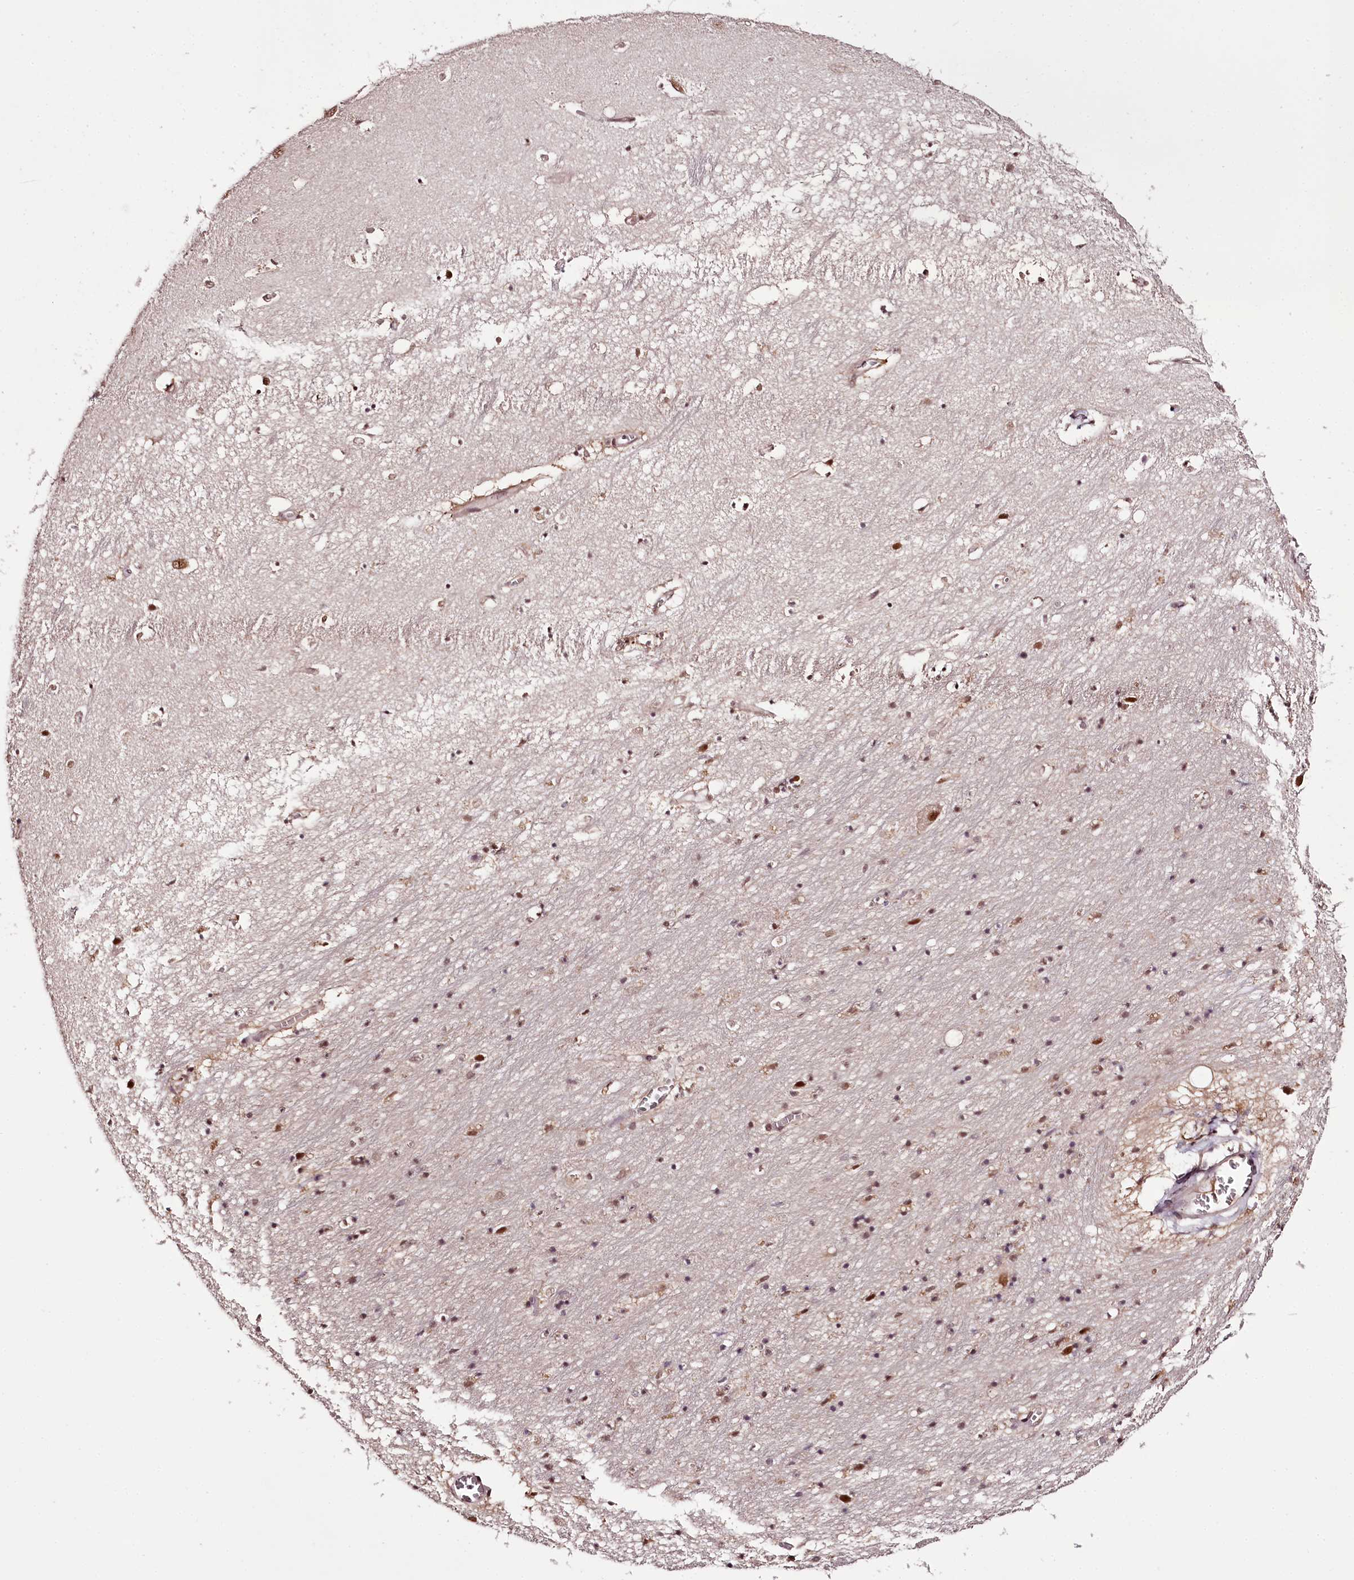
{"staining": {"intensity": "strong", "quantity": "<25%", "location": "nuclear"}, "tissue": "hippocampus", "cell_type": "Glial cells", "image_type": "normal", "snomed": [{"axis": "morphology", "description": "Normal tissue, NOS"}, {"axis": "topography", "description": "Hippocampus"}], "caption": "Hippocampus stained with a brown dye exhibits strong nuclear positive expression in approximately <25% of glial cells.", "gene": "TTC33", "patient": {"sex": "female", "age": 64}}